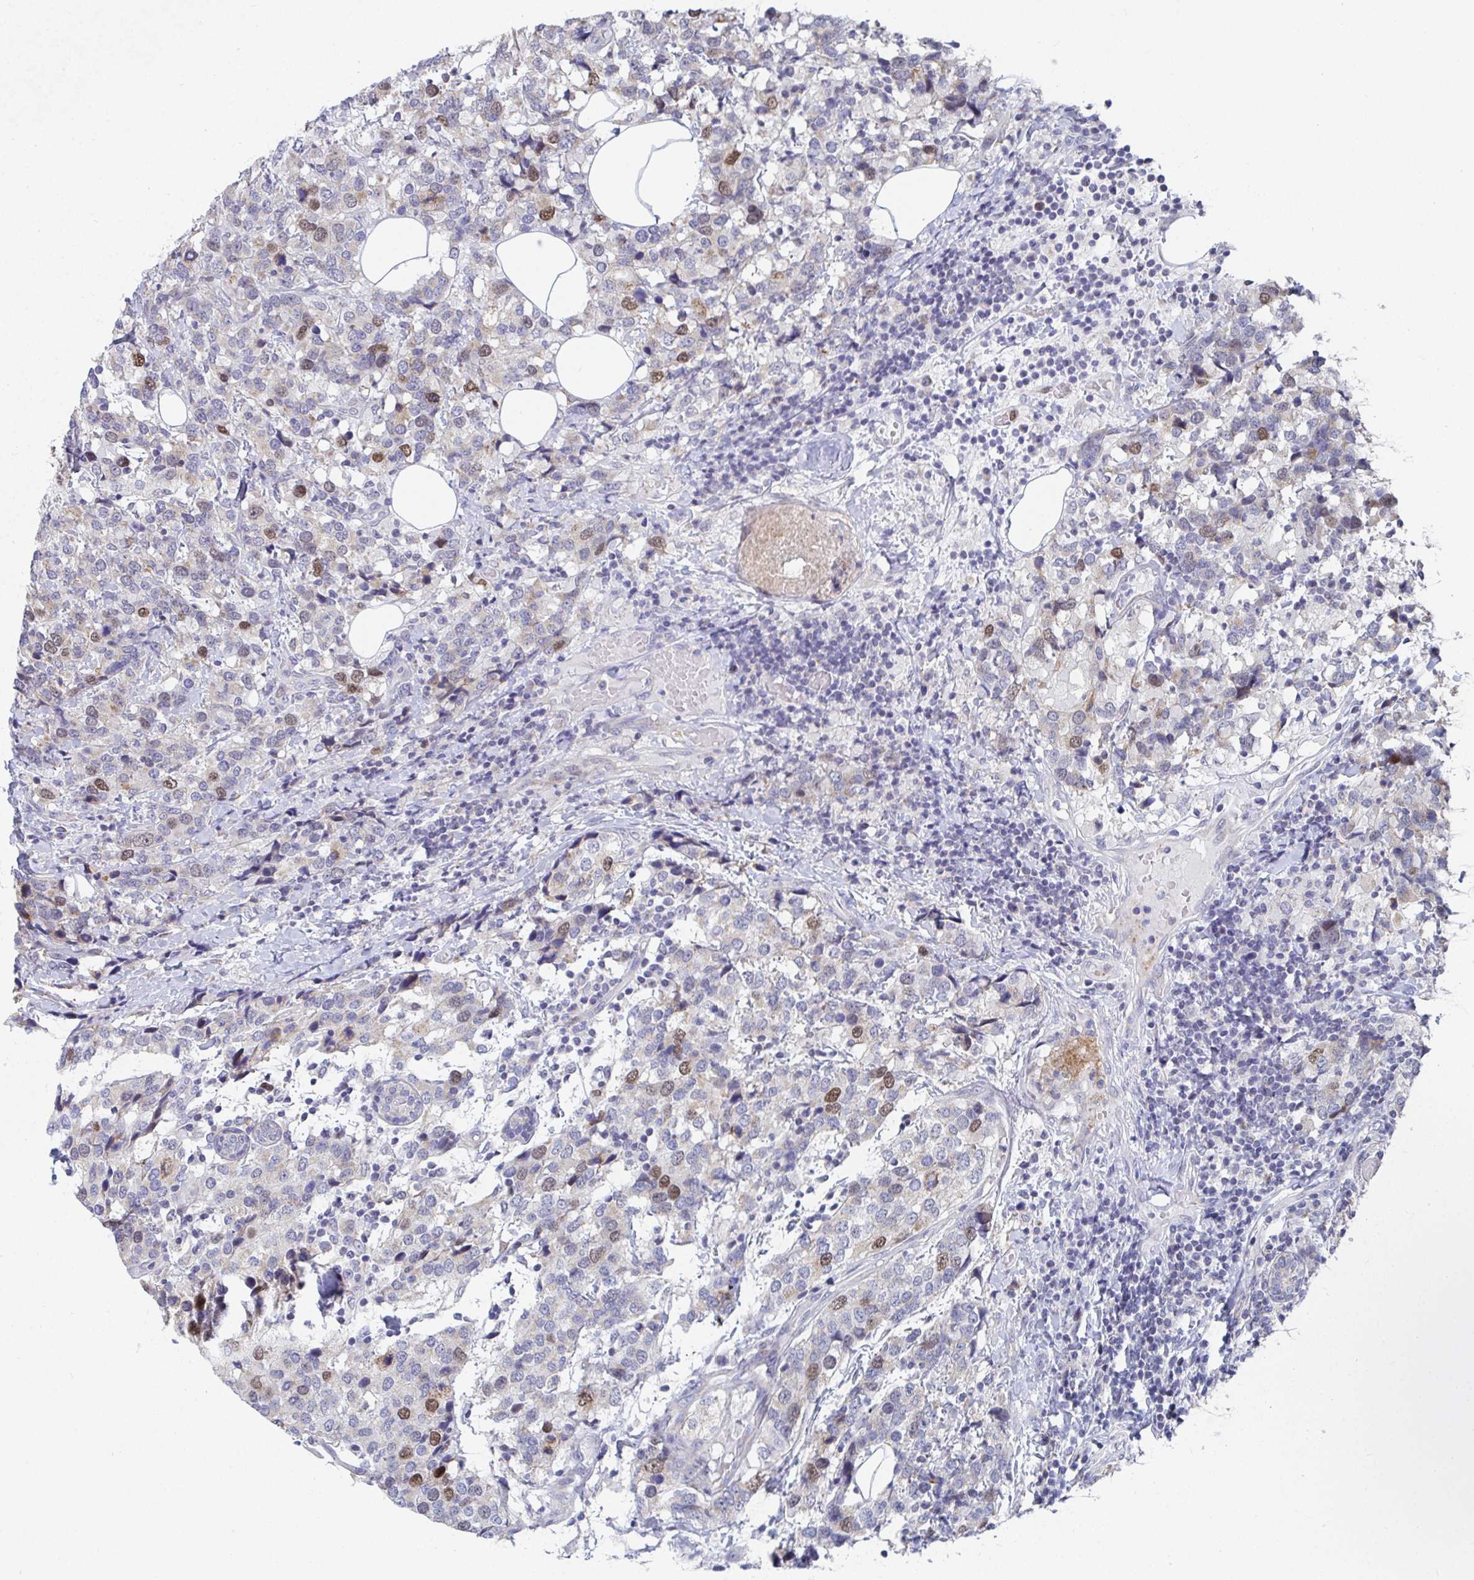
{"staining": {"intensity": "moderate", "quantity": "<25%", "location": "nuclear"}, "tissue": "breast cancer", "cell_type": "Tumor cells", "image_type": "cancer", "snomed": [{"axis": "morphology", "description": "Lobular carcinoma"}, {"axis": "topography", "description": "Breast"}], "caption": "Moderate nuclear protein positivity is identified in about <25% of tumor cells in breast lobular carcinoma.", "gene": "ATP5F1C", "patient": {"sex": "female", "age": 59}}